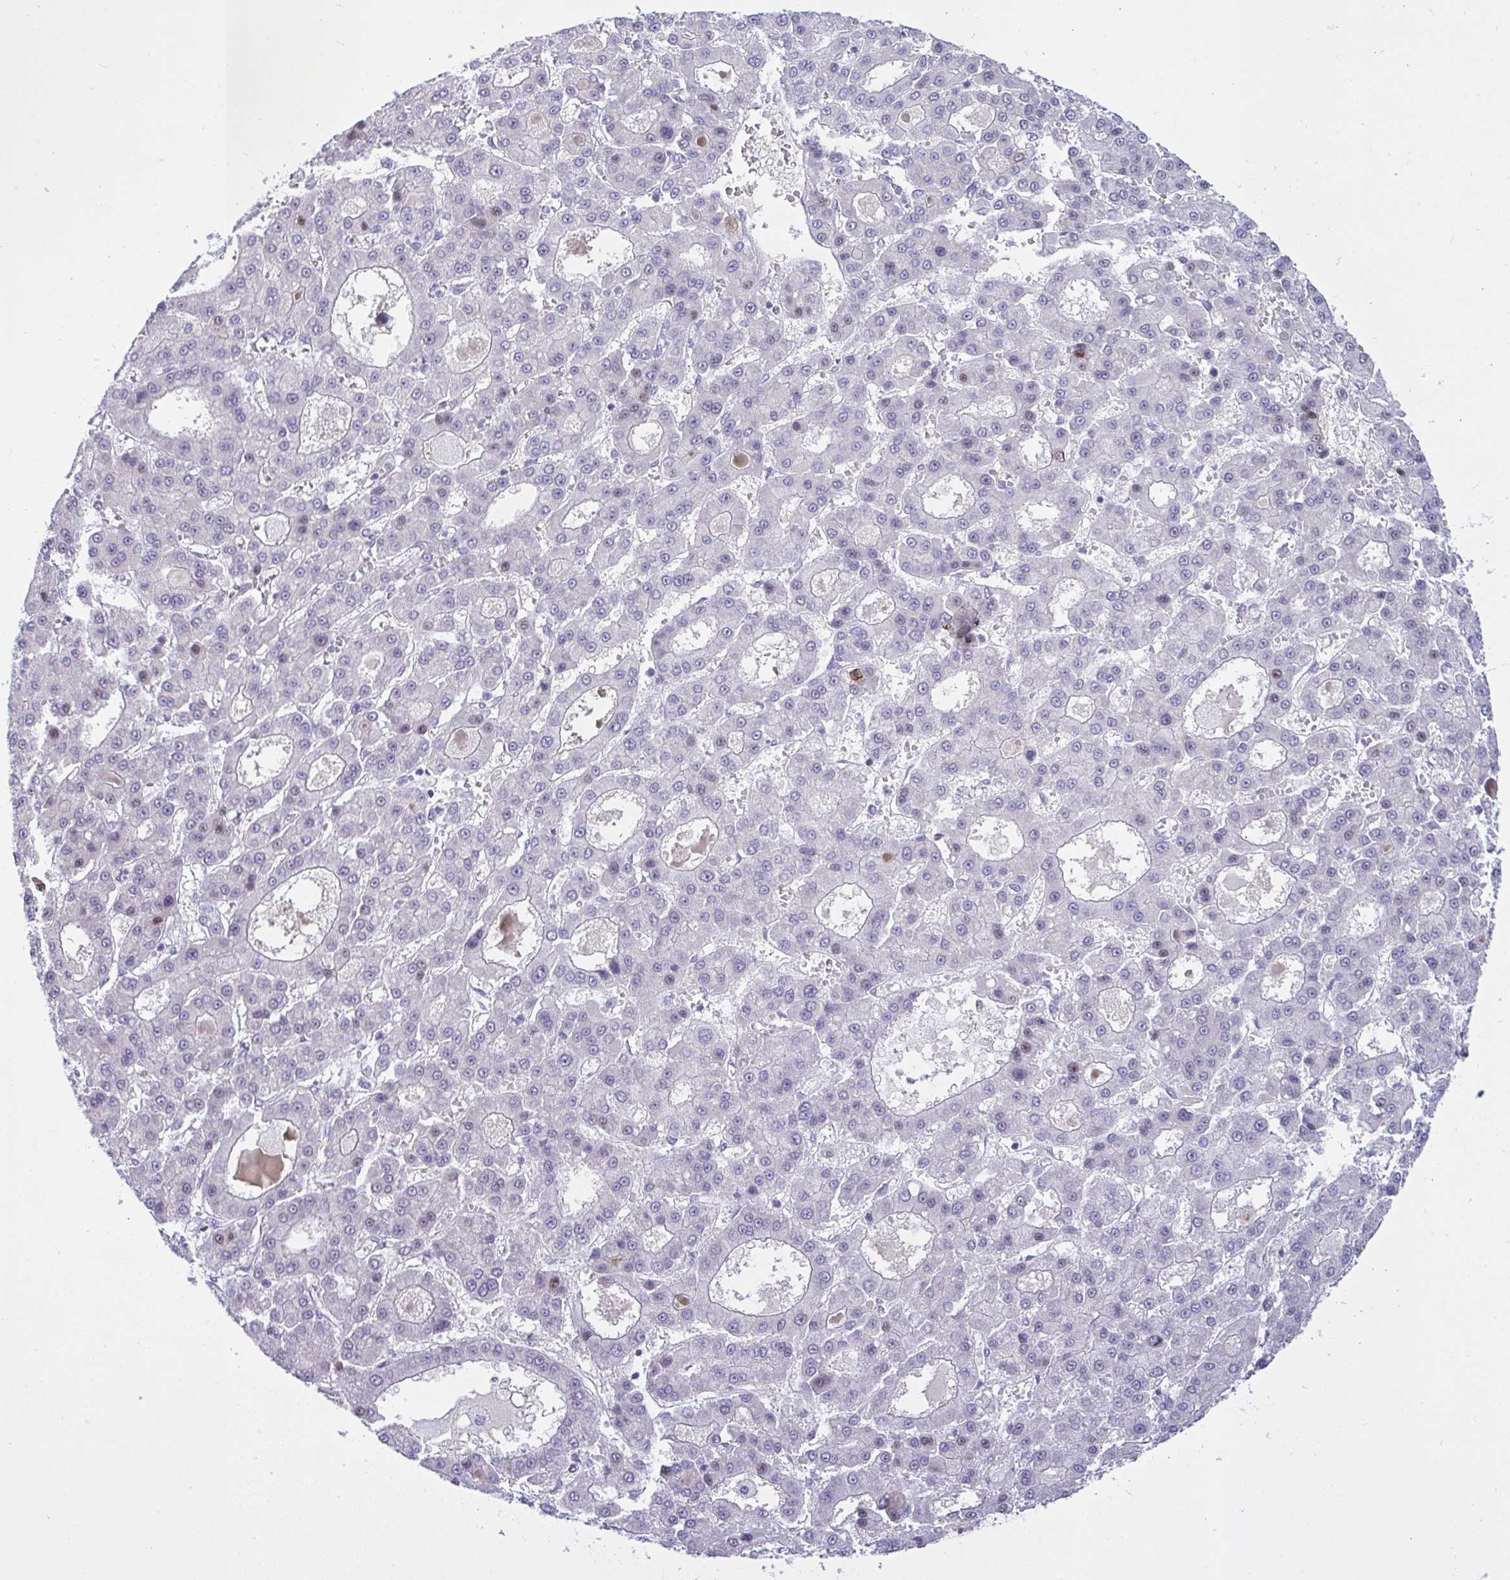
{"staining": {"intensity": "negative", "quantity": "none", "location": "none"}, "tissue": "liver cancer", "cell_type": "Tumor cells", "image_type": "cancer", "snomed": [{"axis": "morphology", "description": "Carcinoma, Hepatocellular, NOS"}, {"axis": "topography", "description": "Liver"}], "caption": "High power microscopy image of an immunohistochemistry micrograph of liver hepatocellular carcinoma, revealing no significant expression in tumor cells.", "gene": "EPOP", "patient": {"sex": "male", "age": 70}}